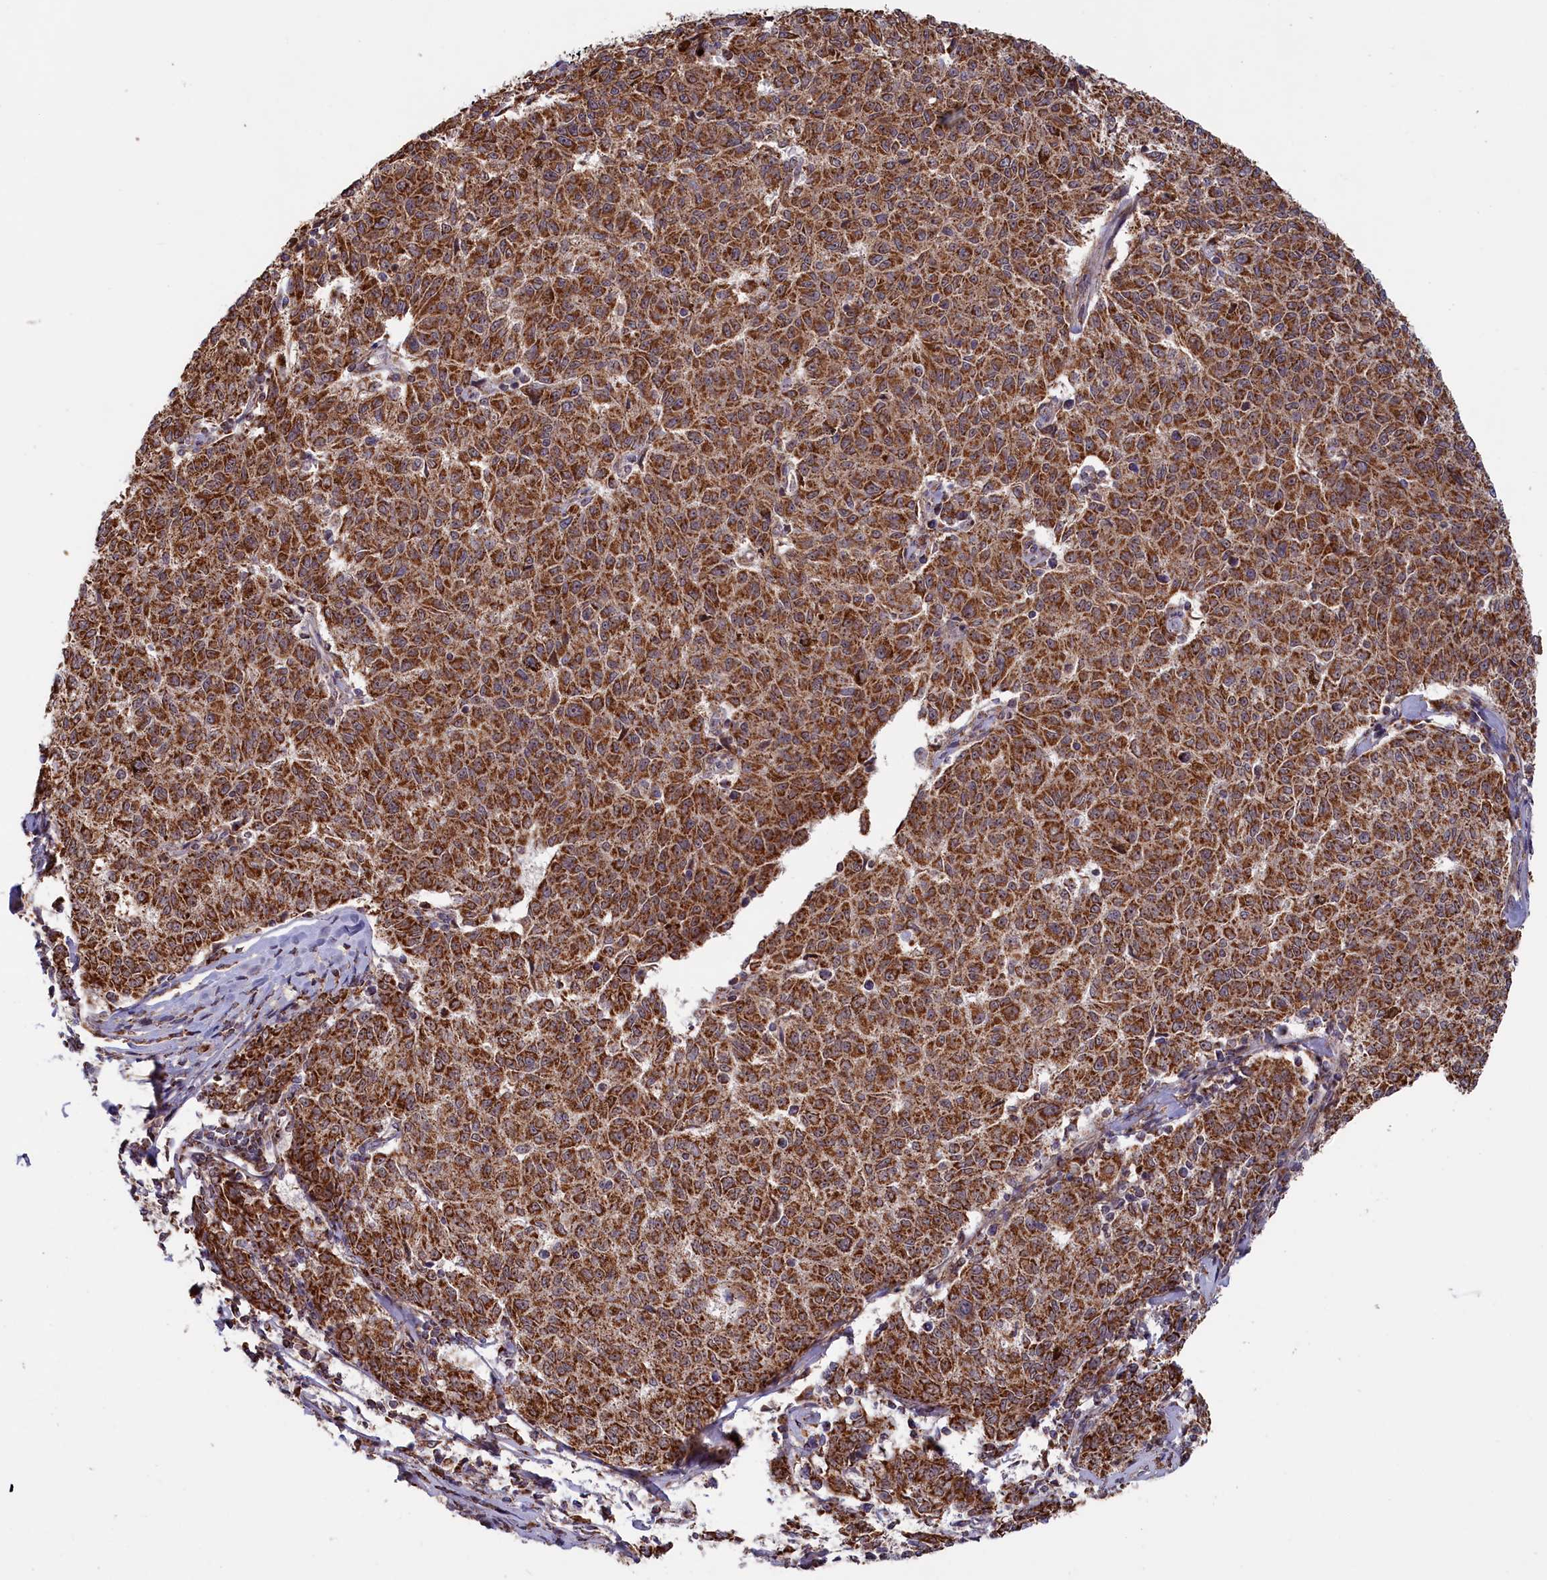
{"staining": {"intensity": "strong", "quantity": ">75%", "location": "cytoplasmic/membranous"}, "tissue": "melanoma", "cell_type": "Tumor cells", "image_type": "cancer", "snomed": [{"axis": "morphology", "description": "Malignant melanoma, NOS"}, {"axis": "topography", "description": "Skin"}], "caption": "Immunohistochemistry of human melanoma displays high levels of strong cytoplasmic/membranous expression in approximately >75% of tumor cells. The protein is shown in brown color, while the nuclei are stained blue.", "gene": "DUS3L", "patient": {"sex": "female", "age": 72}}